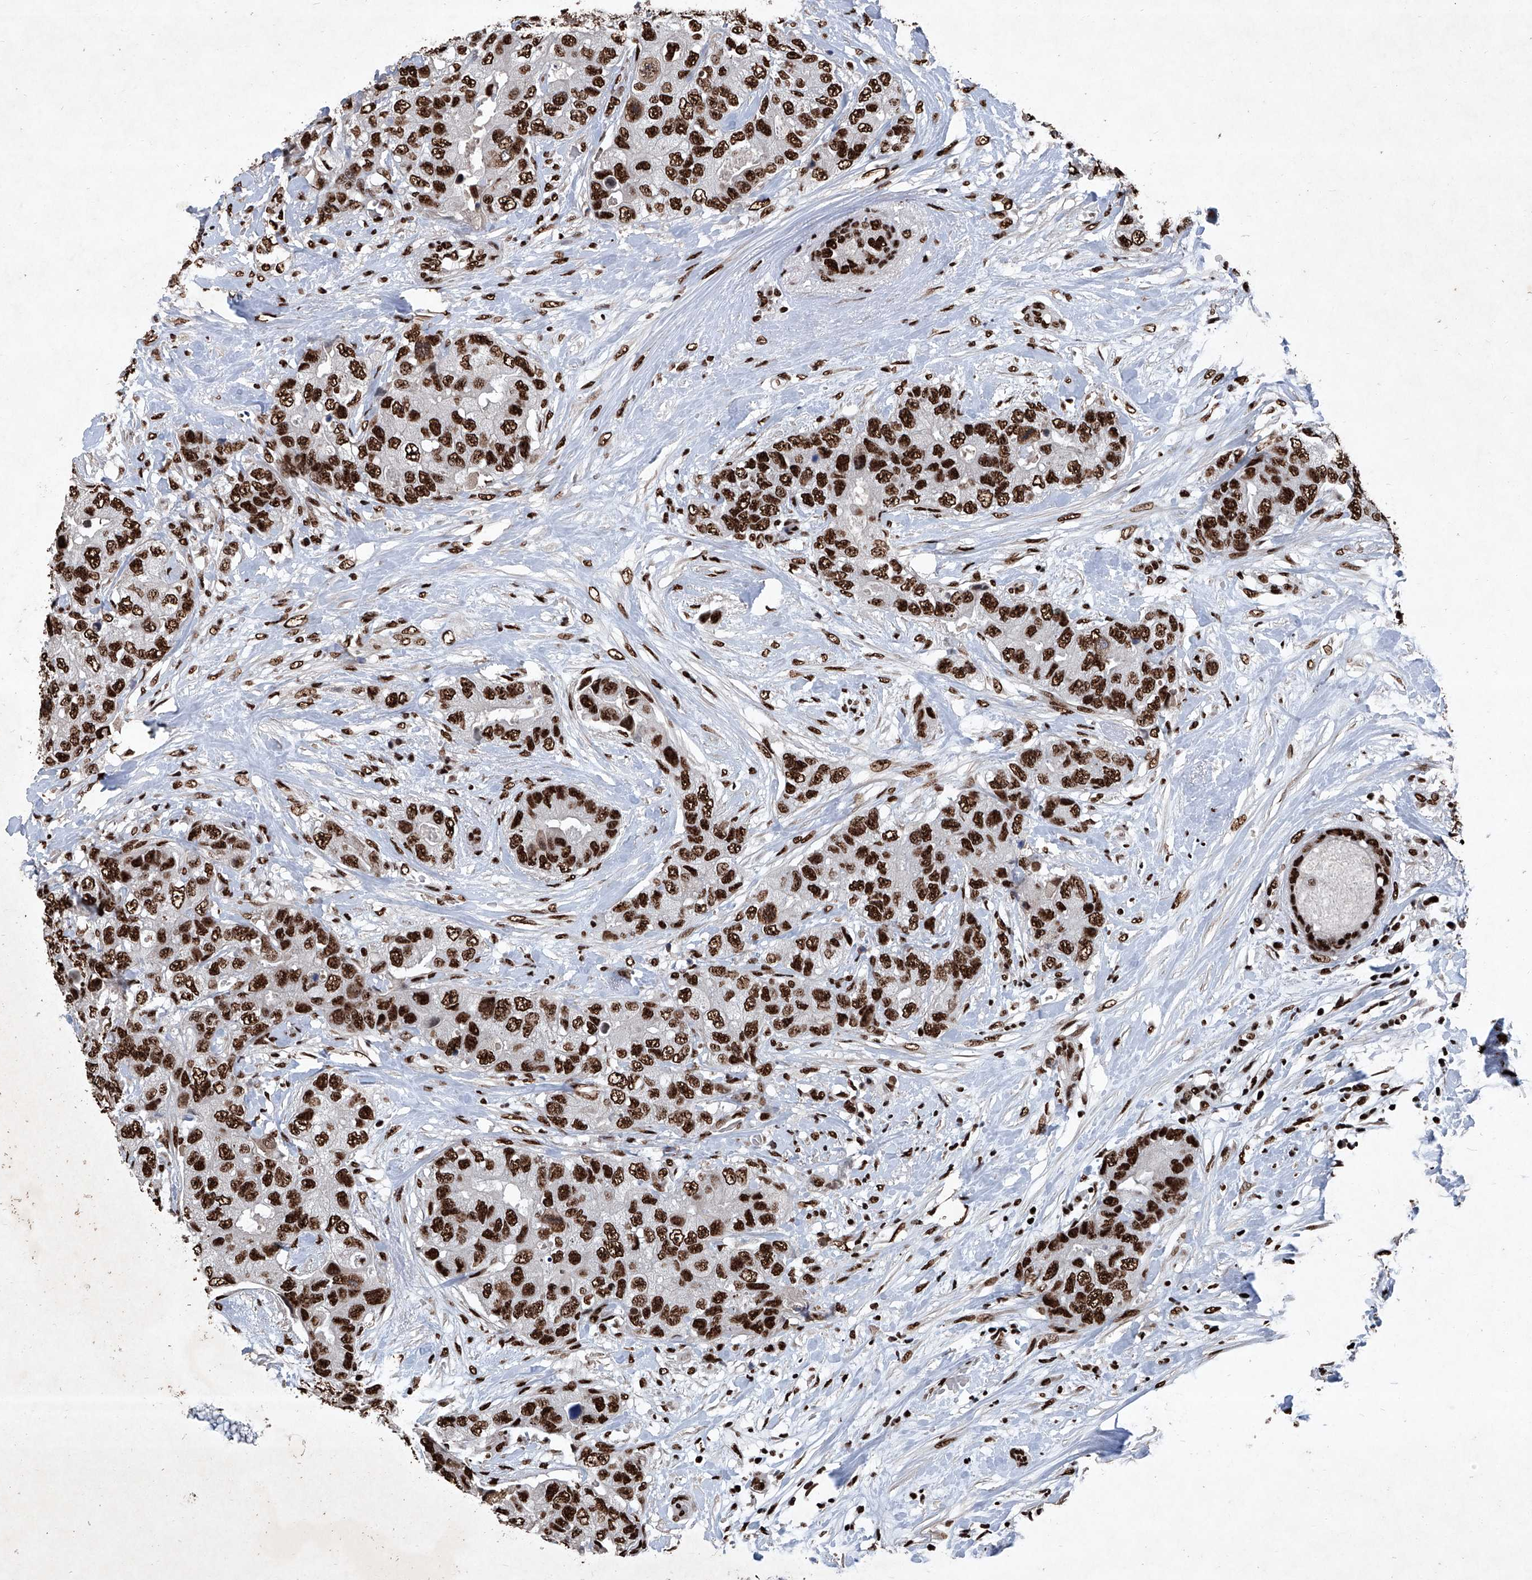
{"staining": {"intensity": "strong", "quantity": ">75%", "location": "nuclear"}, "tissue": "breast cancer", "cell_type": "Tumor cells", "image_type": "cancer", "snomed": [{"axis": "morphology", "description": "Duct carcinoma"}, {"axis": "topography", "description": "Breast"}], "caption": "The immunohistochemical stain highlights strong nuclear positivity in tumor cells of breast cancer tissue.", "gene": "DDX39B", "patient": {"sex": "female", "age": 62}}